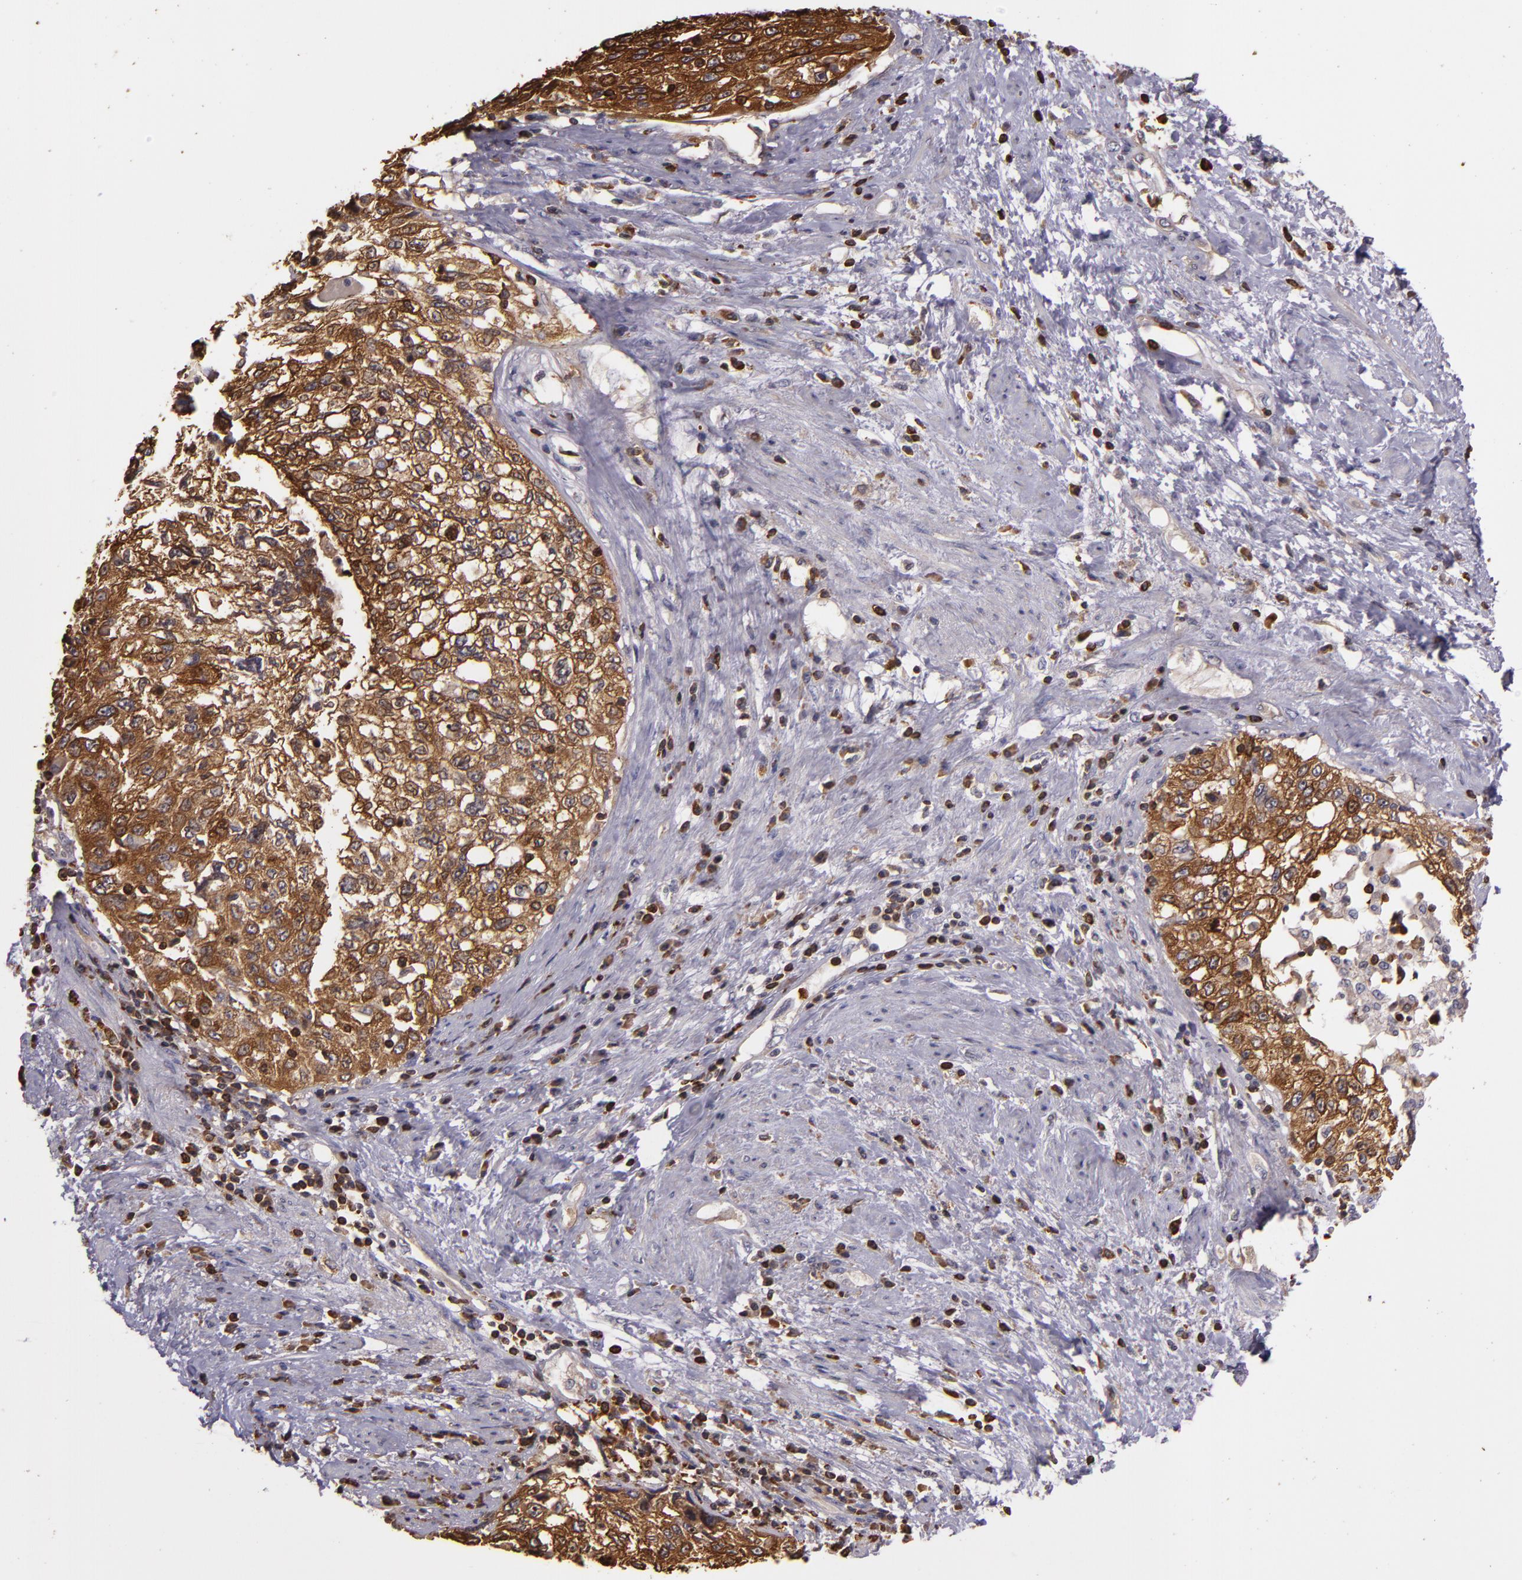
{"staining": {"intensity": "strong", "quantity": ">75%", "location": "cytoplasmic/membranous"}, "tissue": "cervical cancer", "cell_type": "Tumor cells", "image_type": "cancer", "snomed": [{"axis": "morphology", "description": "Squamous cell carcinoma, NOS"}, {"axis": "topography", "description": "Cervix"}], "caption": "Human cervical cancer (squamous cell carcinoma) stained with a protein marker demonstrates strong staining in tumor cells.", "gene": "SLC9A3R1", "patient": {"sex": "female", "age": 57}}